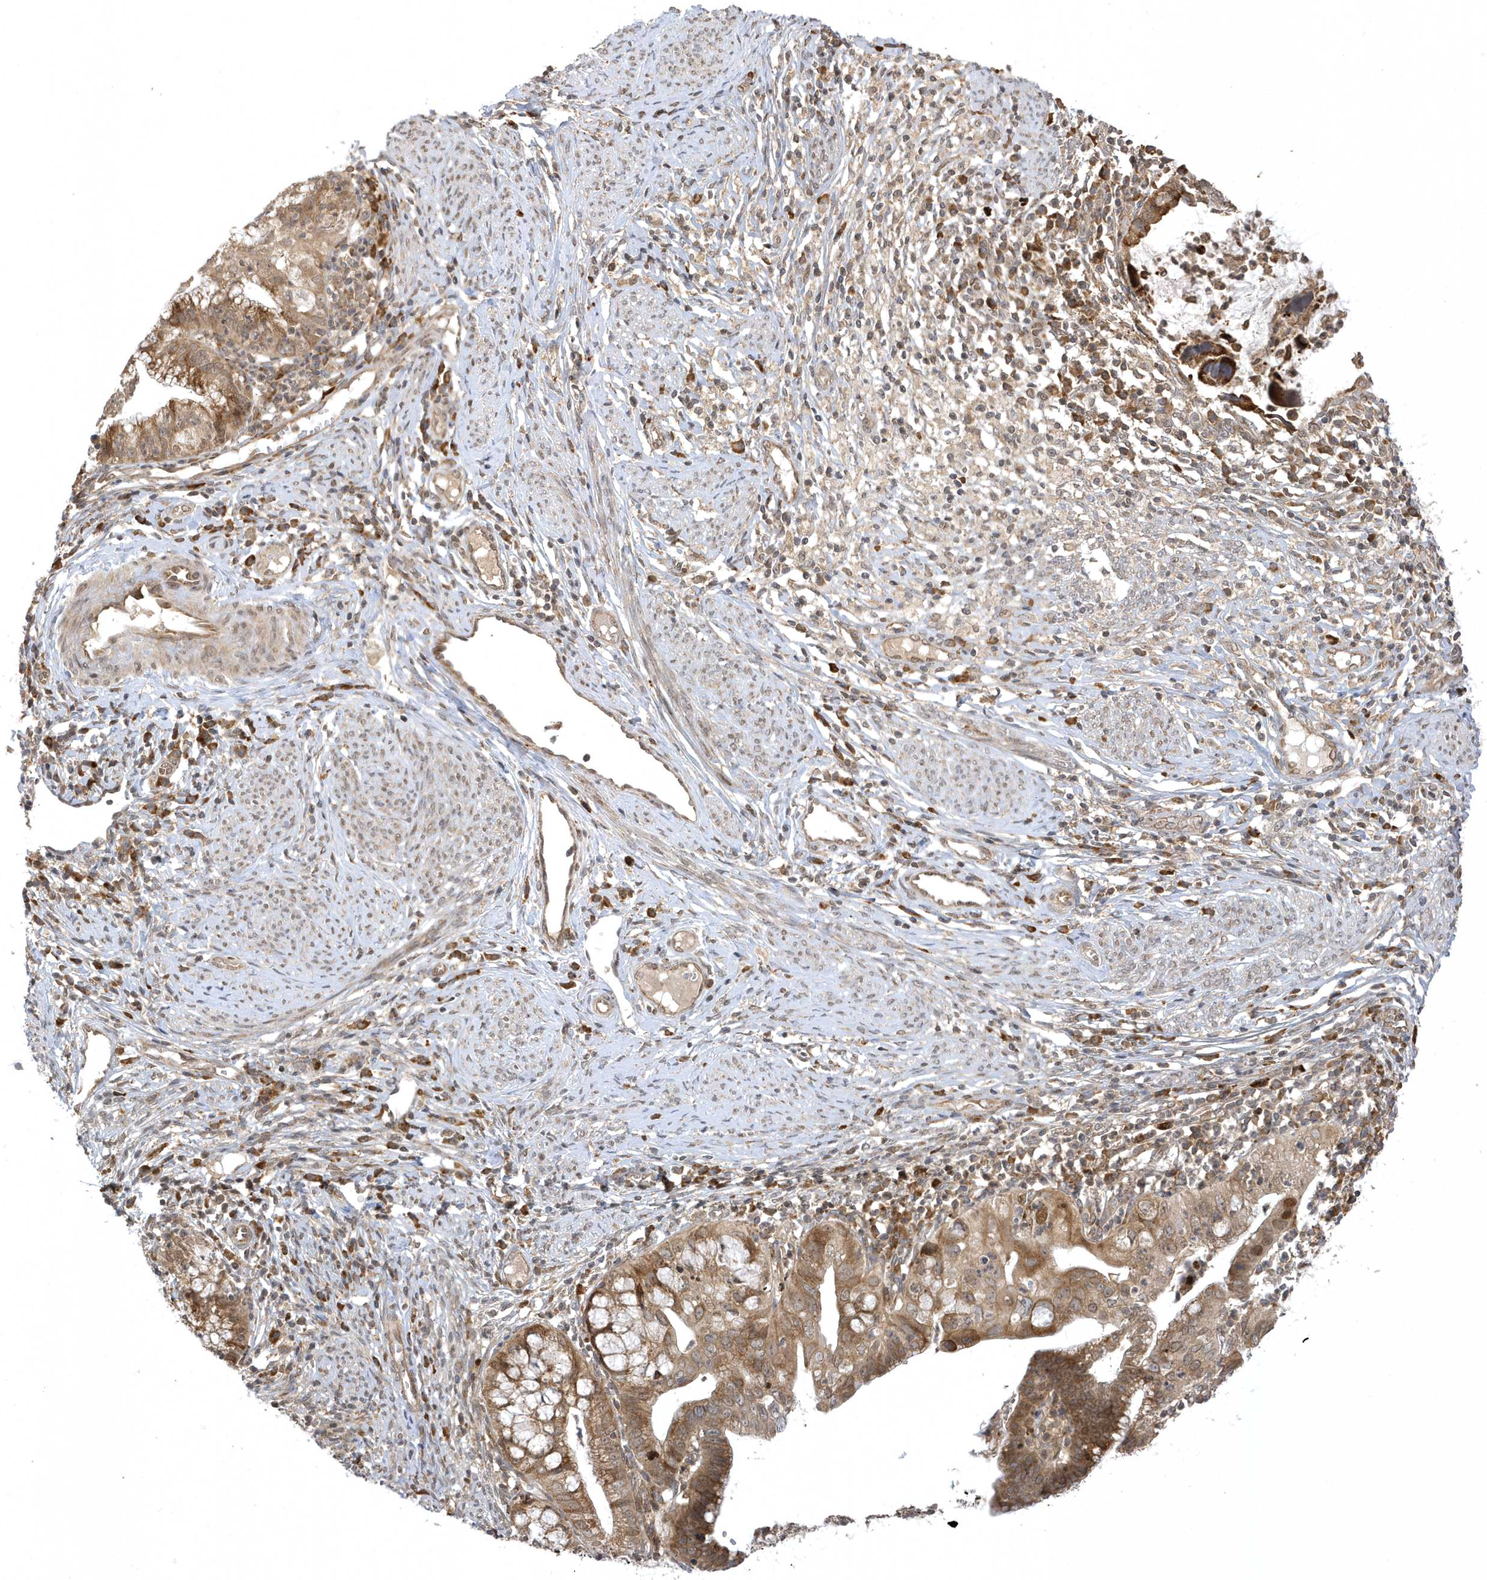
{"staining": {"intensity": "moderate", "quantity": ">75%", "location": "cytoplasmic/membranous"}, "tissue": "cervical cancer", "cell_type": "Tumor cells", "image_type": "cancer", "snomed": [{"axis": "morphology", "description": "Adenocarcinoma, NOS"}, {"axis": "topography", "description": "Cervix"}], "caption": "Adenocarcinoma (cervical) stained with a brown dye reveals moderate cytoplasmic/membranous positive expression in about >75% of tumor cells.", "gene": "METTL21A", "patient": {"sex": "female", "age": 36}}